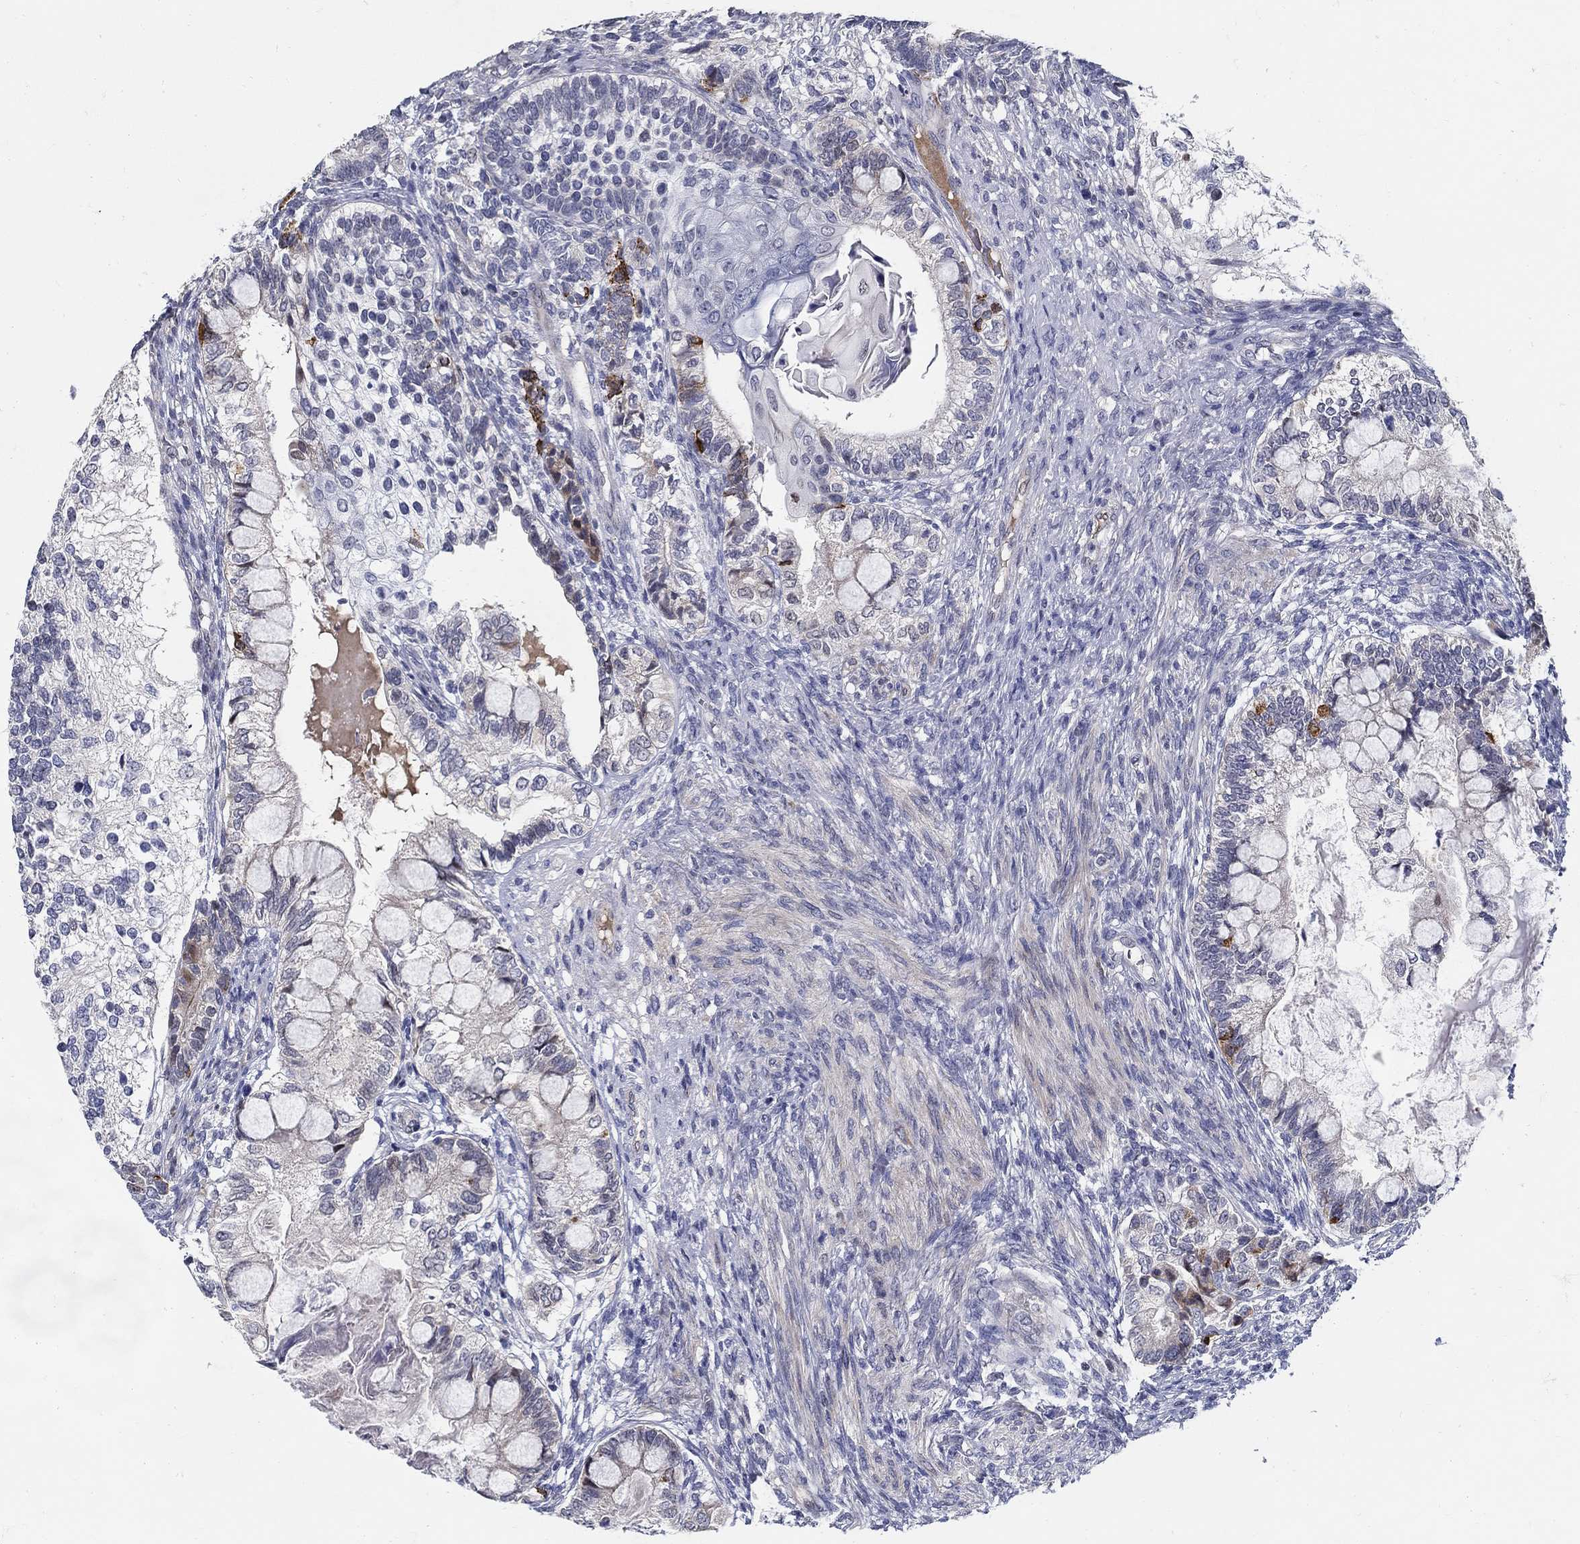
{"staining": {"intensity": "strong", "quantity": "<25%", "location": "cytoplasmic/membranous"}, "tissue": "testis cancer", "cell_type": "Tumor cells", "image_type": "cancer", "snomed": [{"axis": "morphology", "description": "Seminoma, NOS"}, {"axis": "morphology", "description": "Carcinoma, Embryonal, NOS"}, {"axis": "topography", "description": "Testis"}], "caption": "Protein staining of testis embryonal carcinoma tissue exhibits strong cytoplasmic/membranous expression in about <25% of tumor cells. (DAB (3,3'-diaminobenzidine) IHC with brightfield microscopy, high magnification).", "gene": "C16orf46", "patient": {"sex": "male", "age": 41}}